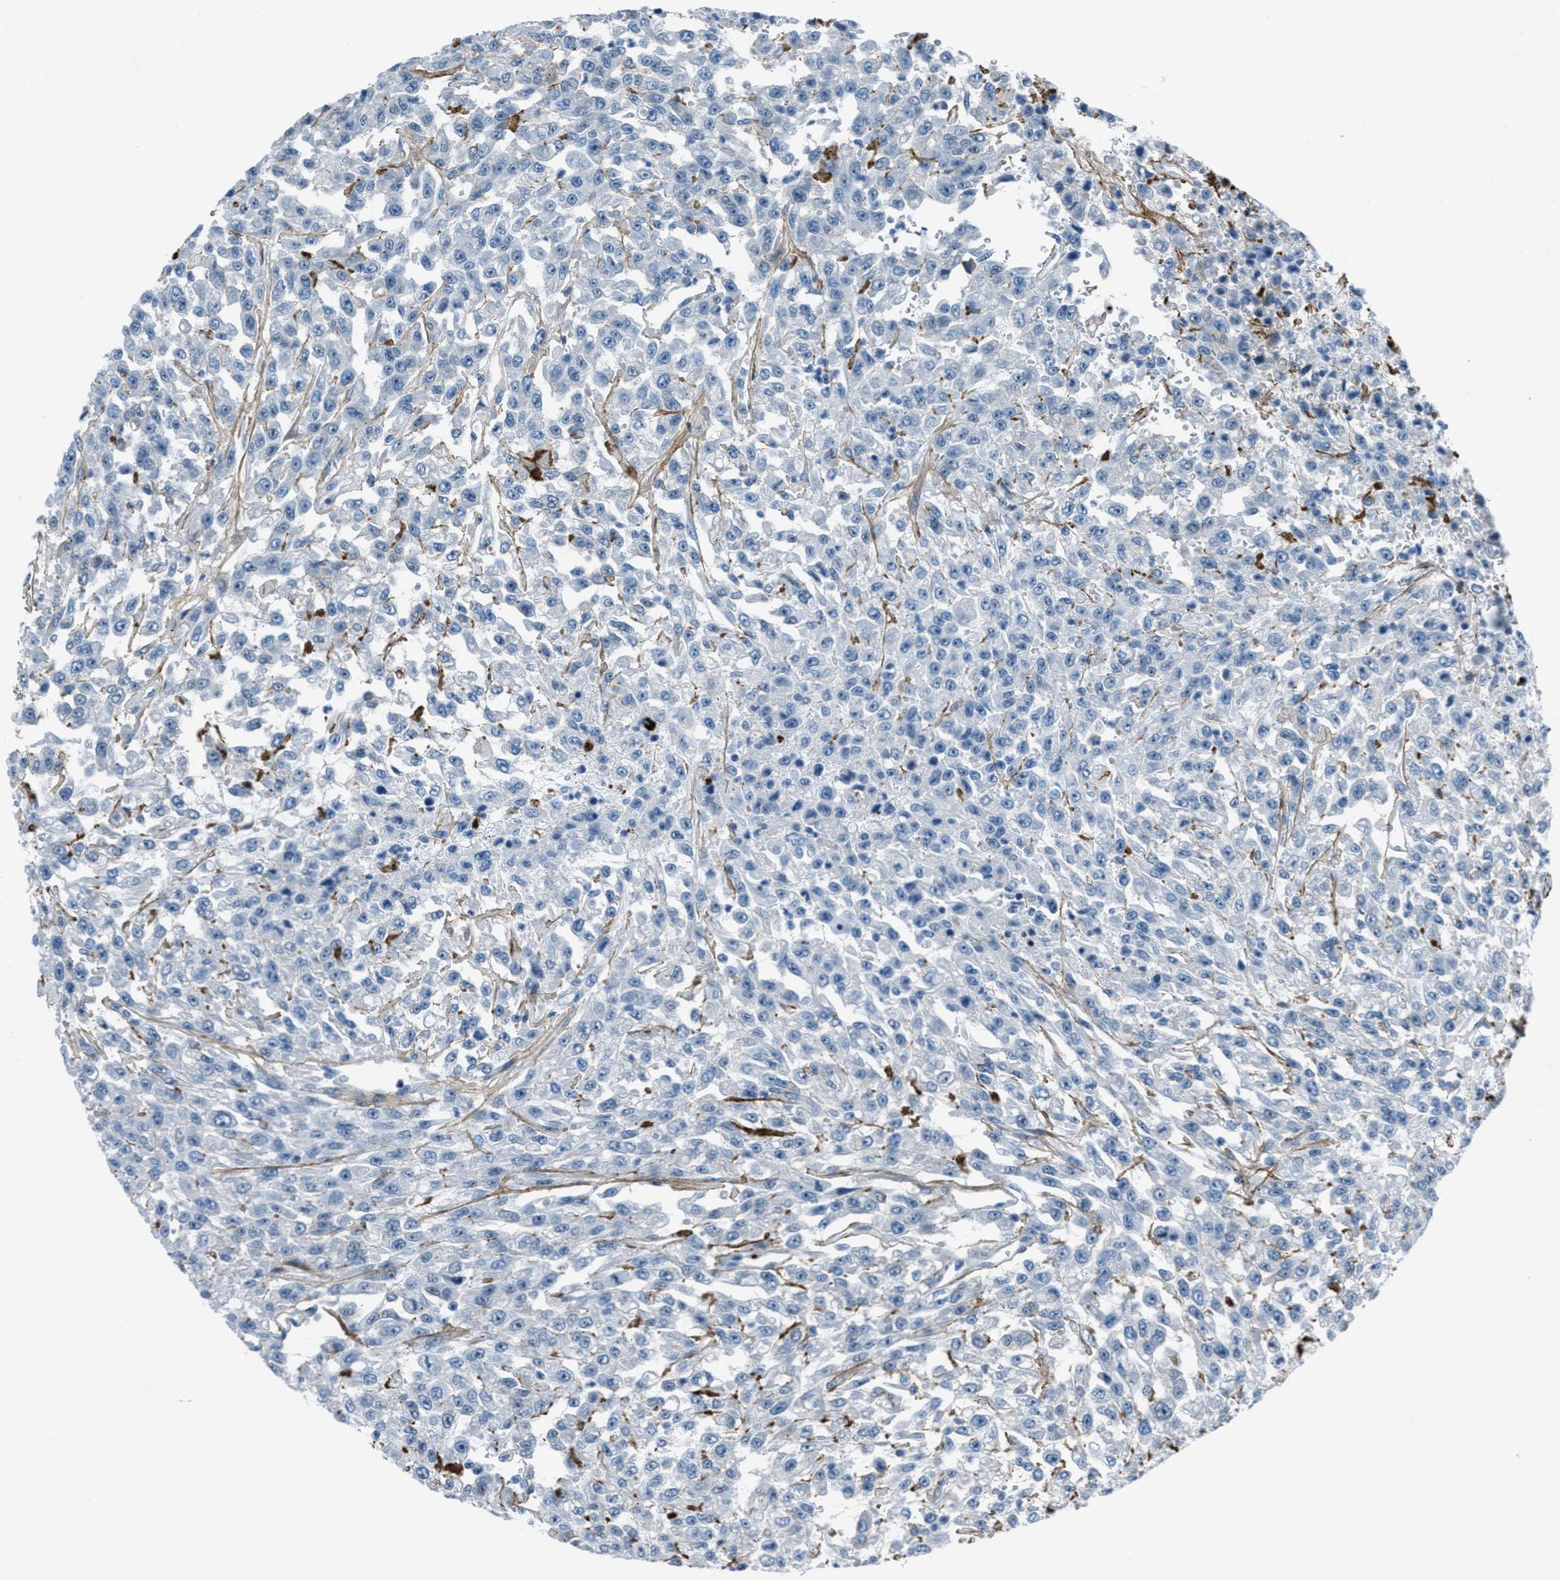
{"staining": {"intensity": "negative", "quantity": "none", "location": "none"}, "tissue": "urothelial cancer", "cell_type": "Tumor cells", "image_type": "cancer", "snomed": [{"axis": "morphology", "description": "Urothelial carcinoma, High grade"}, {"axis": "topography", "description": "Urinary bladder"}], "caption": "Tumor cells show no significant positivity in urothelial carcinoma (high-grade).", "gene": "FBN1", "patient": {"sex": "male", "age": 46}}